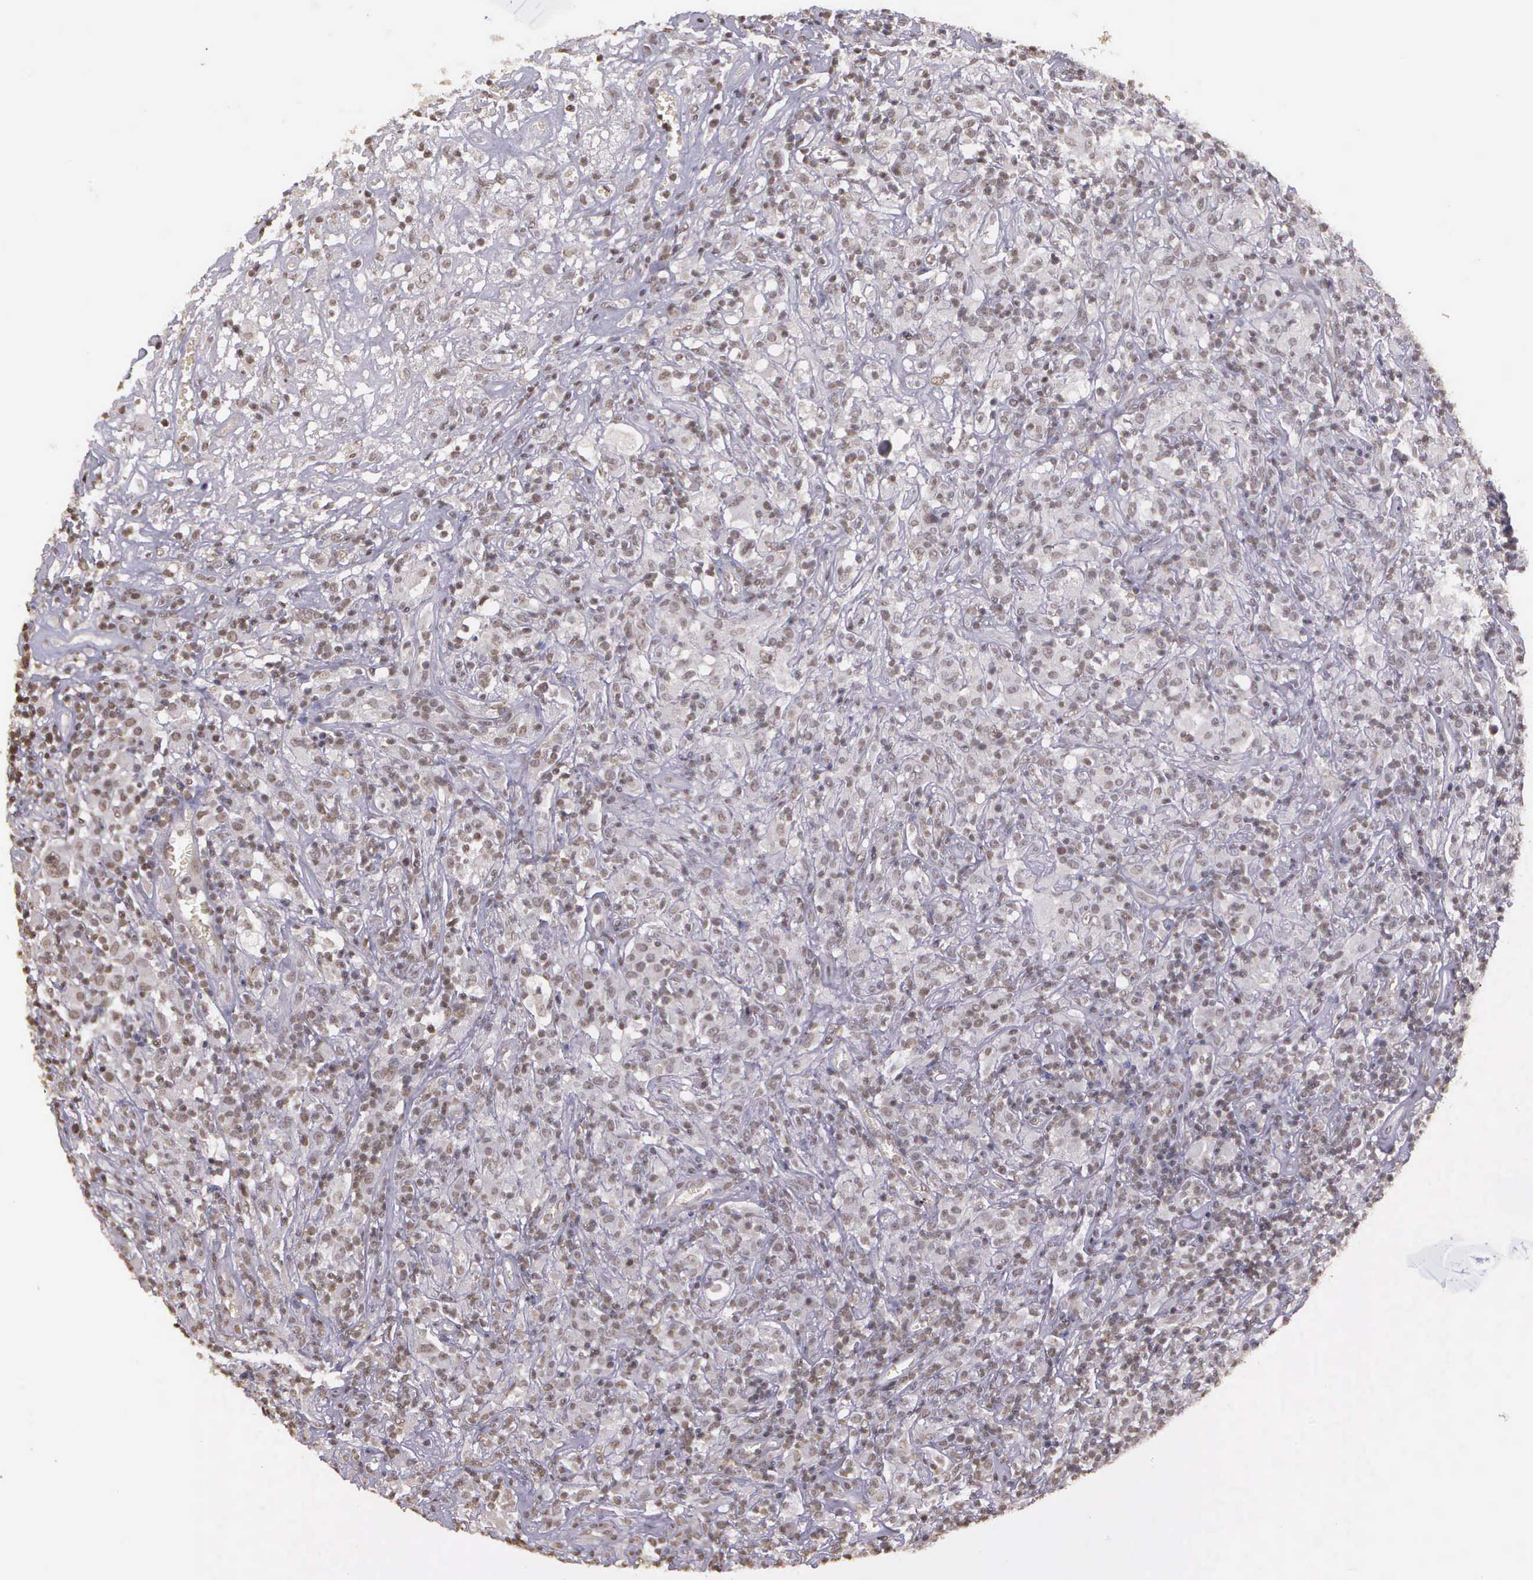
{"staining": {"intensity": "negative", "quantity": "none", "location": "none"}, "tissue": "lymphoma", "cell_type": "Tumor cells", "image_type": "cancer", "snomed": [{"axis": "morphology", "description": "Hodgkin's disease, NOS"}, {"axis": "topography", "description": "Lymph node"}], "caption": "The histopathology image reveals no staining of tumor cells in Hodgkin's disease.", "gene": "ARMCX5", "patient": {"sex": "male", "age": 46}}